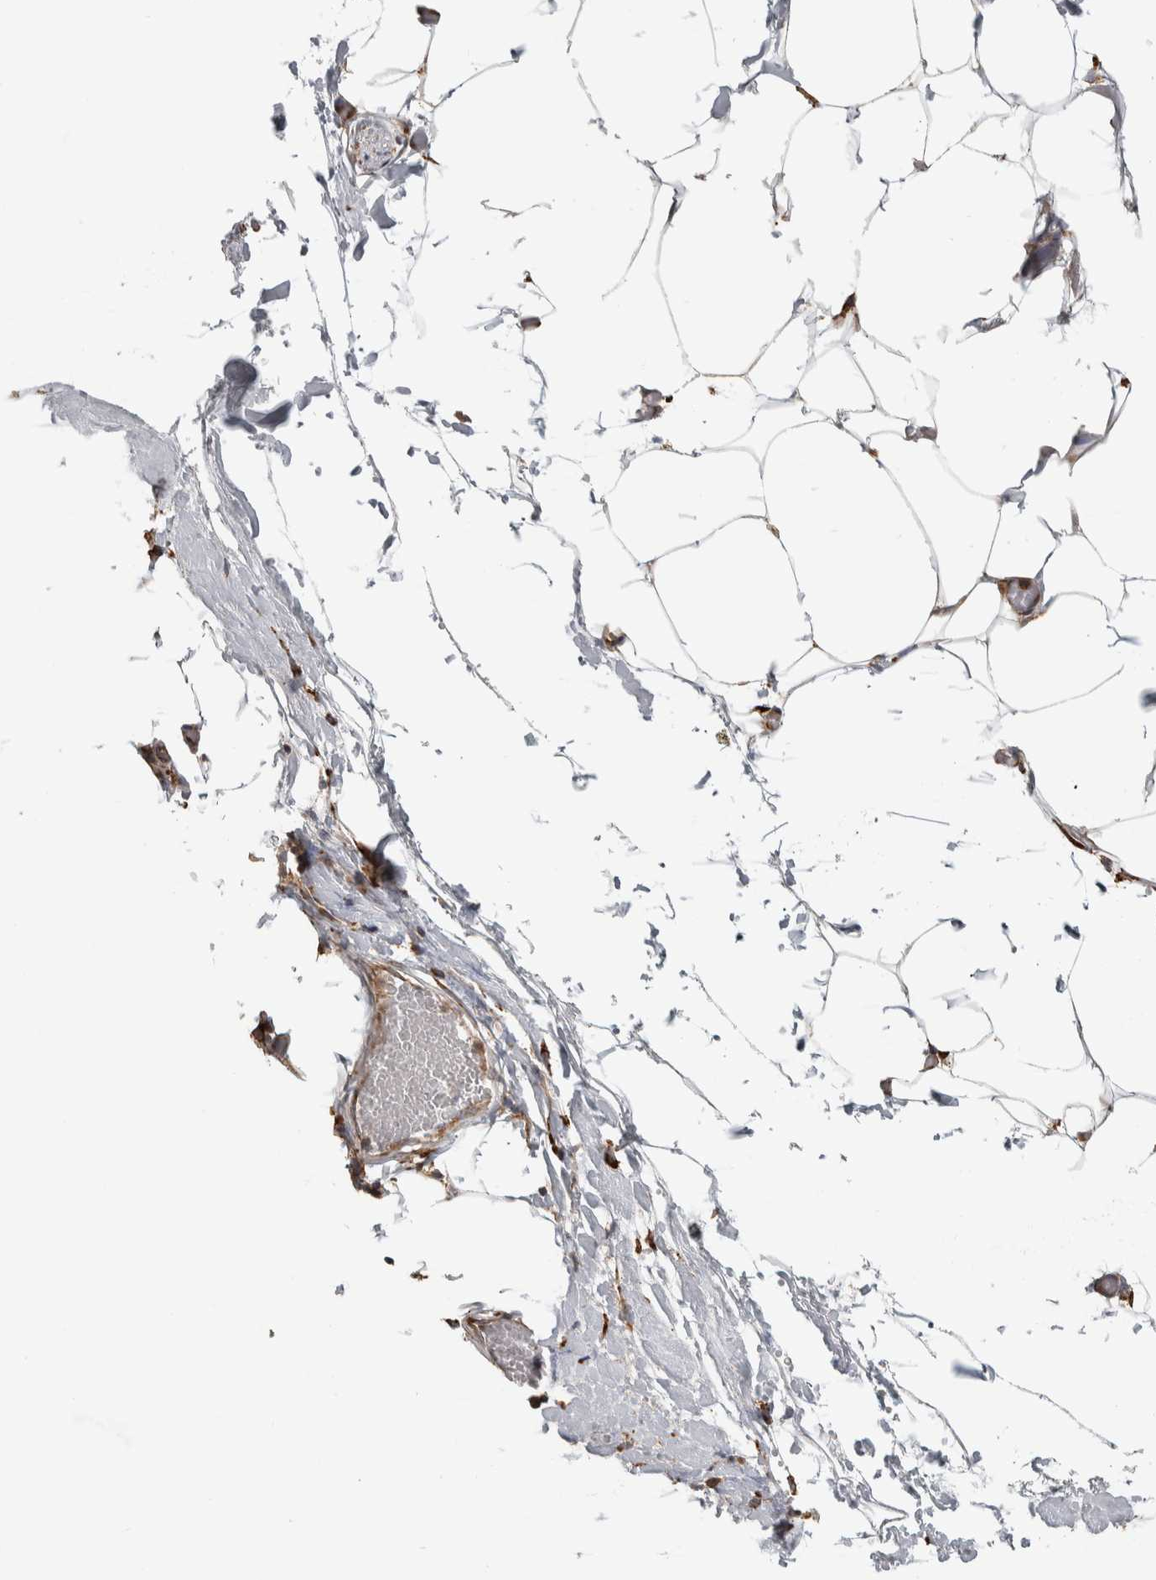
{"staining": {"intensity": "strong", "quantity": ">75%", "location": "cytoplasmic/membranous"}, "tissue": "adipose tissue", "cell_type": "Adipocytes", "image_type": "normal", "snomed": [{"axis": "morphology", "description": "Normal tissue, NOS"}, {"axis": "morphology", "description": "Adenocarcinoma, NOS"}, {"axis": "topography", "description": "Colon"}, {"axis": "topography", "description": "Peripheral nerve tissue"}], "caption": "An image of human adipose tissue stained for a protein displays strong cytoplasmic/membranous brown staining in adipocytes.", "gene": "EIF3H", "patient": {"sex": "male", "age": 14}}